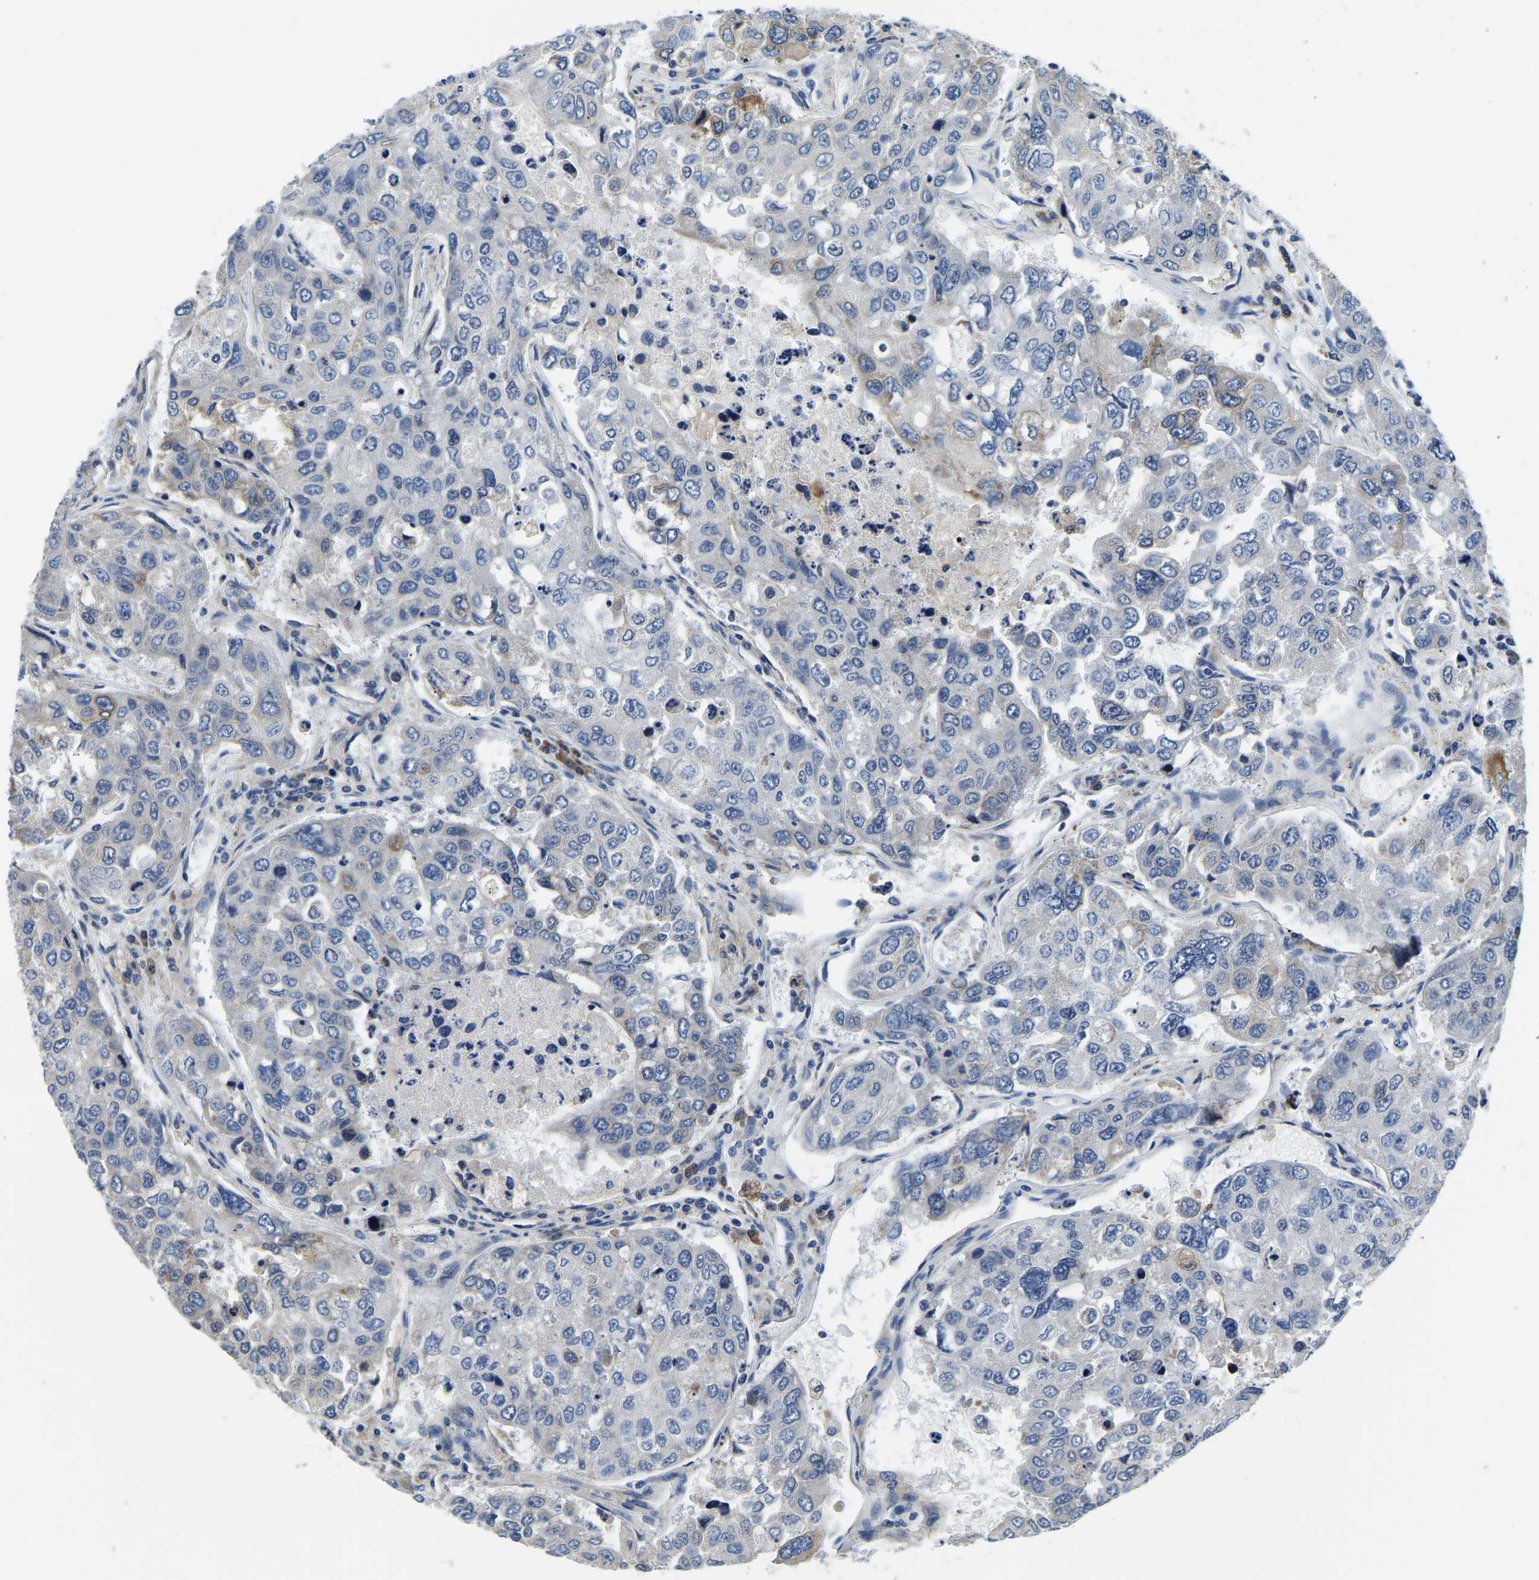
{"staining": {"intensity": "negative", "quantity": "none", "location": "none"}, "tissue": "urothelial cancer", "cell_type": "Tumor cells", "image_type": "cancer", "snomed": [{"axis": "morphology", "description": "Urothelial carcinoma, High grade"}, {"axis": "topography", "description": "Lymph node"}, {"axis": "topography", "description": "Urinary bladder"}], "caption": "Tumor cells show no significant protein positivity in urothelial carcinoma (high-grade).", "gene": "LIAS", "patient": {"sex": "male", "age": 51}}